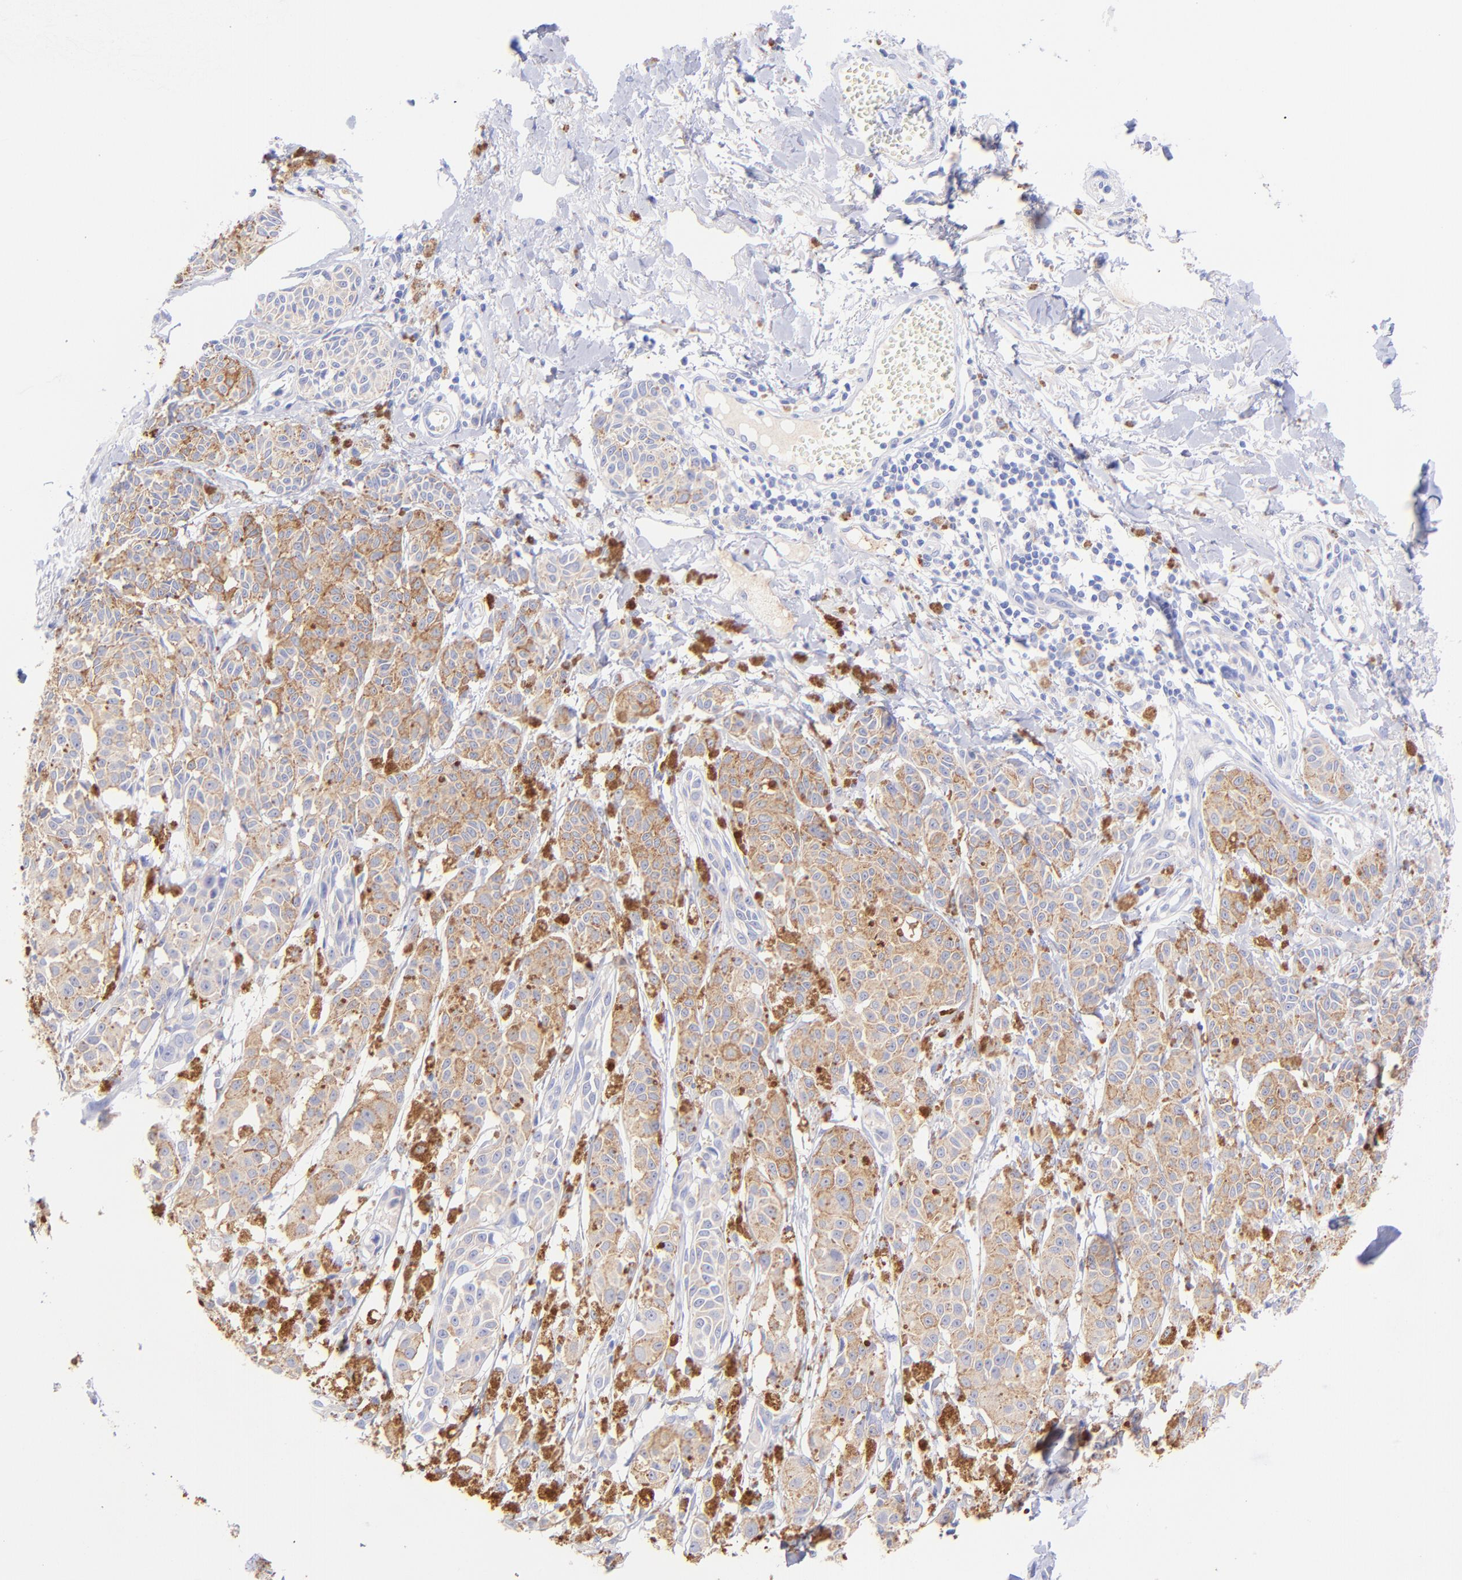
{"staining": {"intensity": "moderate", "quantity": ">75%", "location": "cytoplasmic/membranous"}, "tissue": "melanoma", "cell_type": "Tumor cells", "image_type": "cancer", "snomed": [{"axis": "morphology", "description": "Malignant melanoma, NOS"}, {"axis": "topography", "description": "Skin"}], "caption": "DAB (3,3'-diaminobenzidine) immunohistochemical staining of malignant melanoma reveals moderate cytoplasmic/membranous protein staining in about >75% of tumor cells. (DAB (3,3'-diaminobenzidine) = brown stain, brightfield microscopy at high magnification).", "gene": "GPHN", "patient": {"sex": "male", "age": 76}}